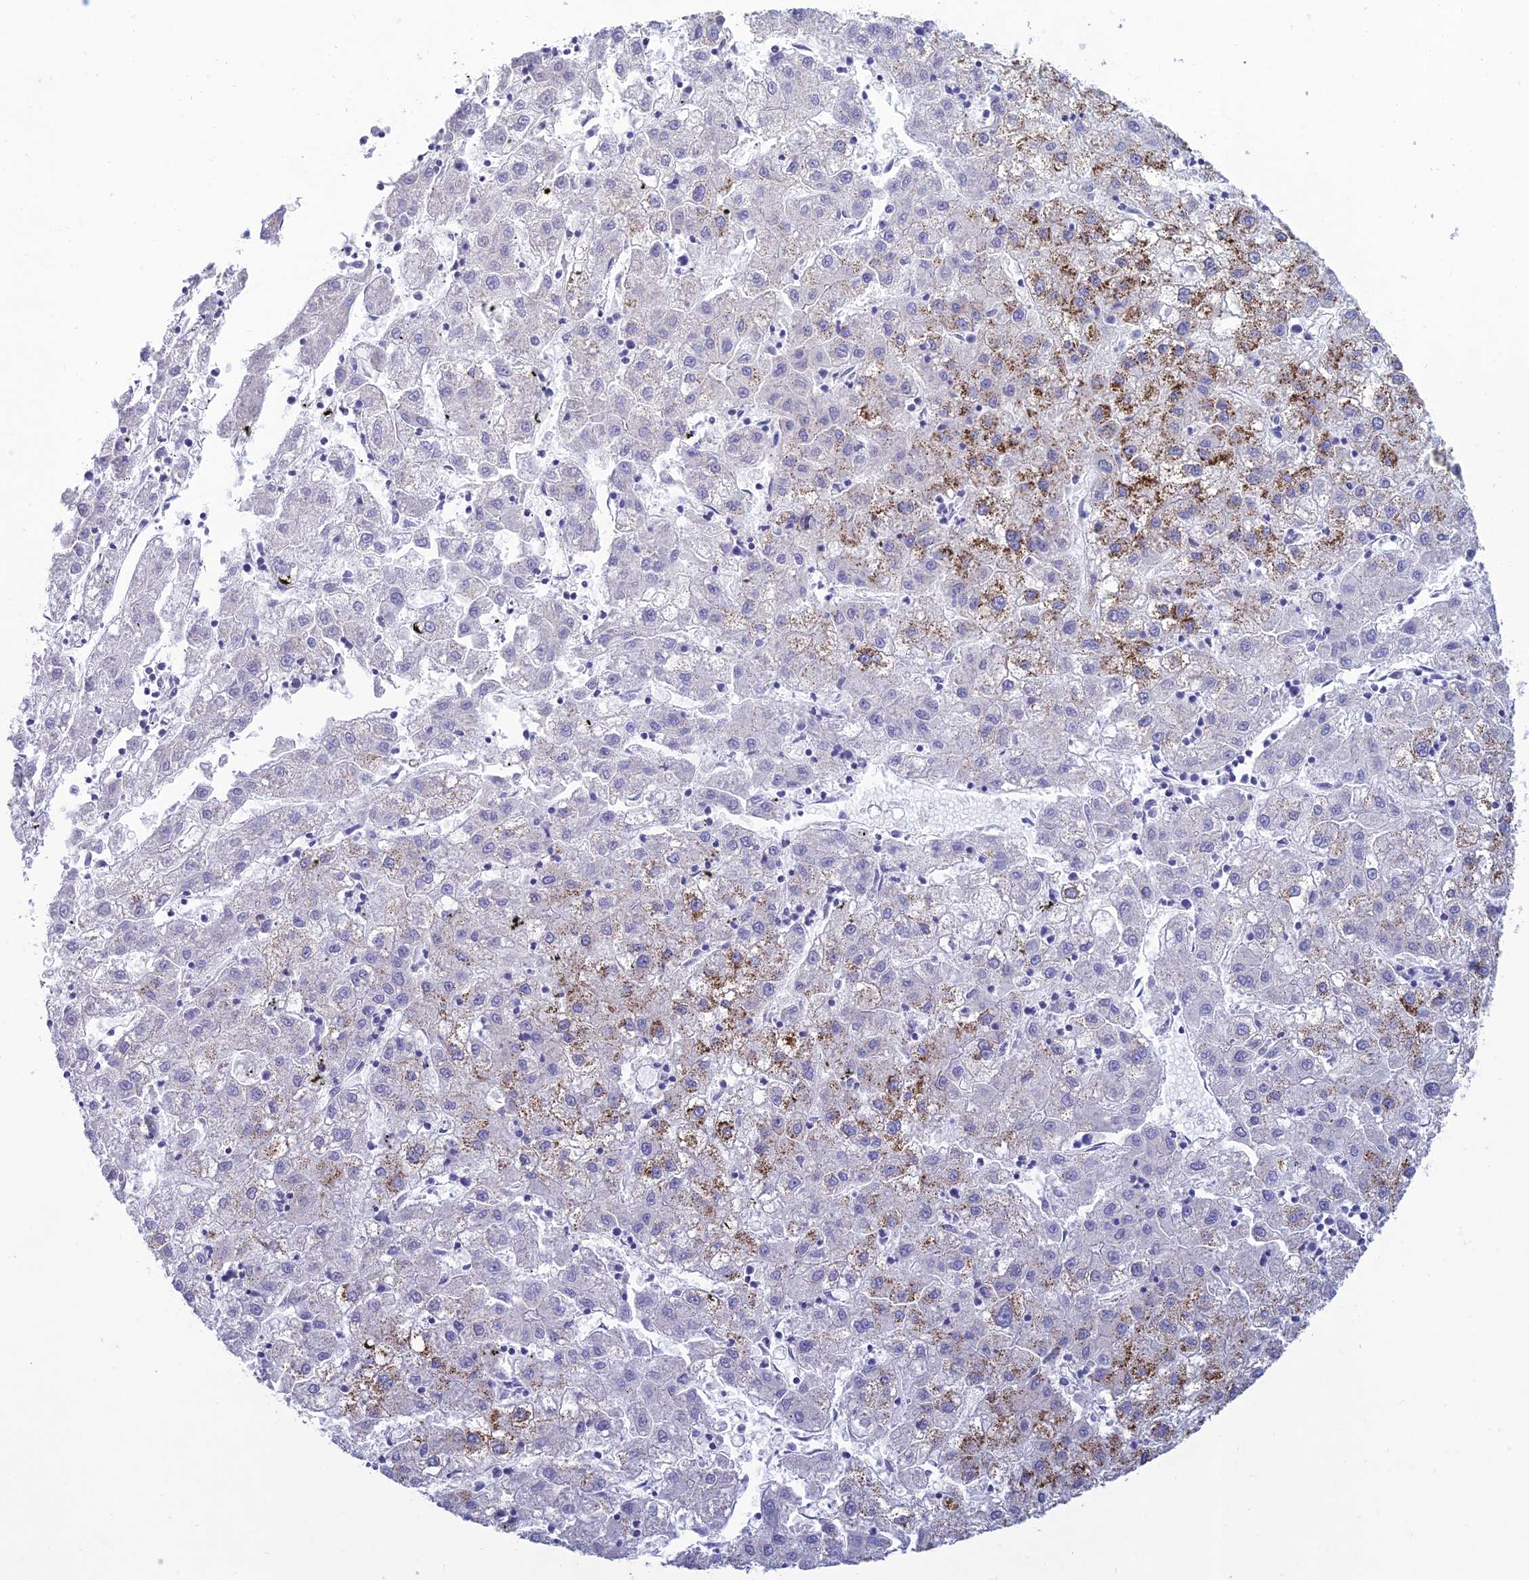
{"staining": {"intensity": "moderate", "quantity": "<25%", "location": "cytoplasmic/membranous"}, "tissue": "liver cancer", "cell_type": "Tumor cells", "image_type": "cancer", "snomed": [{"axis": "morphology", "description": "Carcinoma, Hepatocellular, NOS"}, {"axis": "topography", "description": "Liver"}], "caption": "Protein expression analysis of hepatocellular carcinoma (liver) shows moderate cytoplasmic/membranous positivity in about <25% of tumor cells. (Brightfield microscopy of DAB IHC at high magnification).", "gene": "MAL2", "patient": {"sex": "male", "age": 72}}